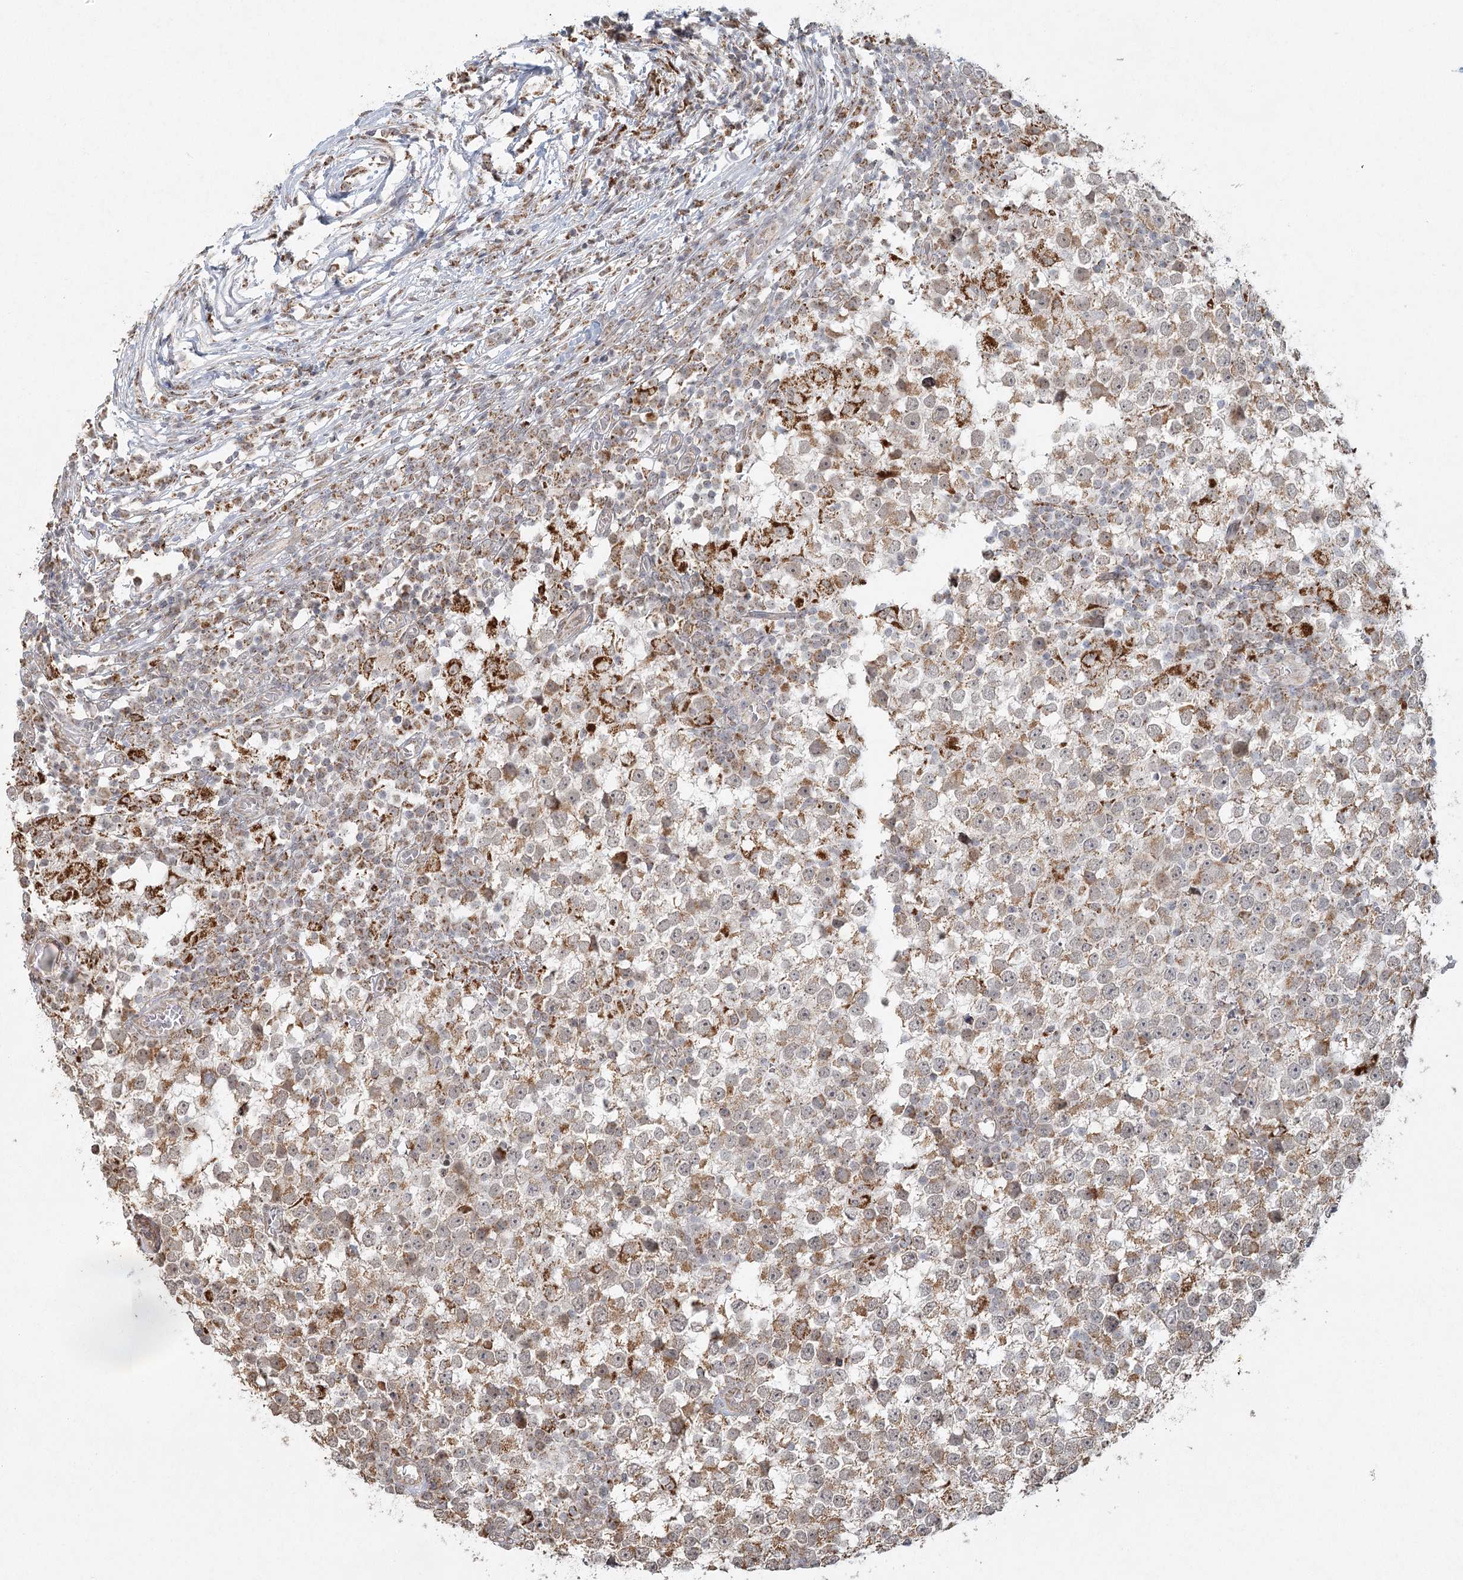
{"staining": {"intensity": "moderate", "quantity": ">75%", "location": "cytoplasmic/membranous"}, "tissue": "testis cancer", "cell_type": "Tumor cells", "image_type": "cancer", "snomed": [{"axis": "morphology", "description": "Seminoma, NOS"}, {"axis": "topography", "description": "Testis"}], "caption": "Testis seminoma stained for a protein reveals moderate cytoplasmic/membranous positivity in tumor cells. (Stains: DAB (3,3'-diaminobenzidine) in brown, nuclei in blue, Microscopy: brightfield microscopy at high magnification).", "gene": "LACTB", "patient": {"sex": "male", "age": 65}}